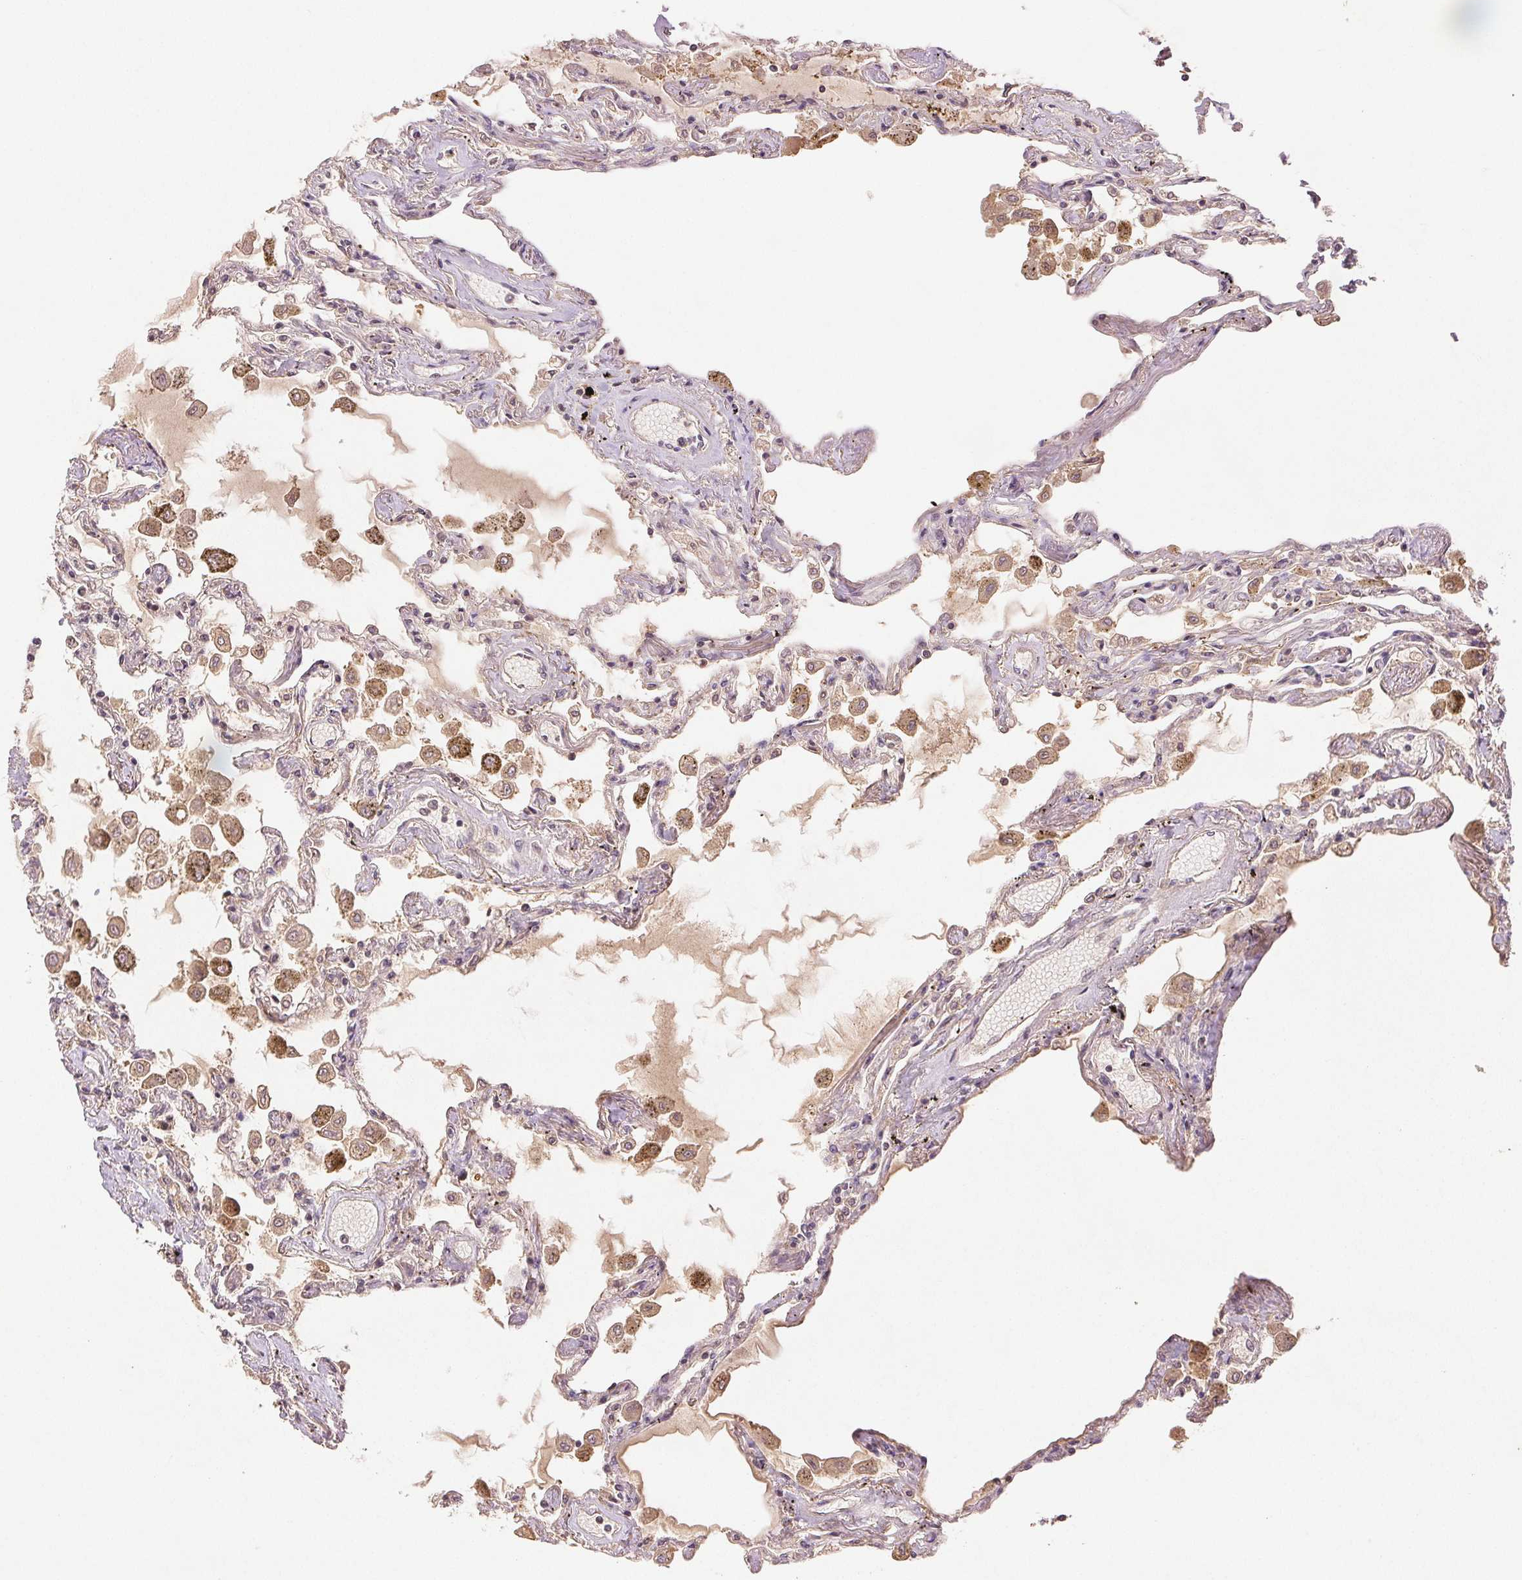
{"staining": {"intensity": "weak", "quantity": "<25%", "location": "cytoplasmic/membranous"}, "tissue": "lung", "cell_type": "Alveolar cells", "image_type": "normal", "snomed": [{"axis": "morphology", "description": "Normal tissue, NOS"}, {"axis": "morphology", "description": "Adenocarcinoma, NOS"}, {"axis": "topography", "description": "Cartilage tissue"}, {"axis": "topography", "description": "Lung"}], "caption": "Alveolar cells are negative for protein expression in normal human lung. (Brightfield microscopy of DAB IHC at high magnification).", "gene": "YIF1B", "patient": {"sex": "female", "age": 67}}